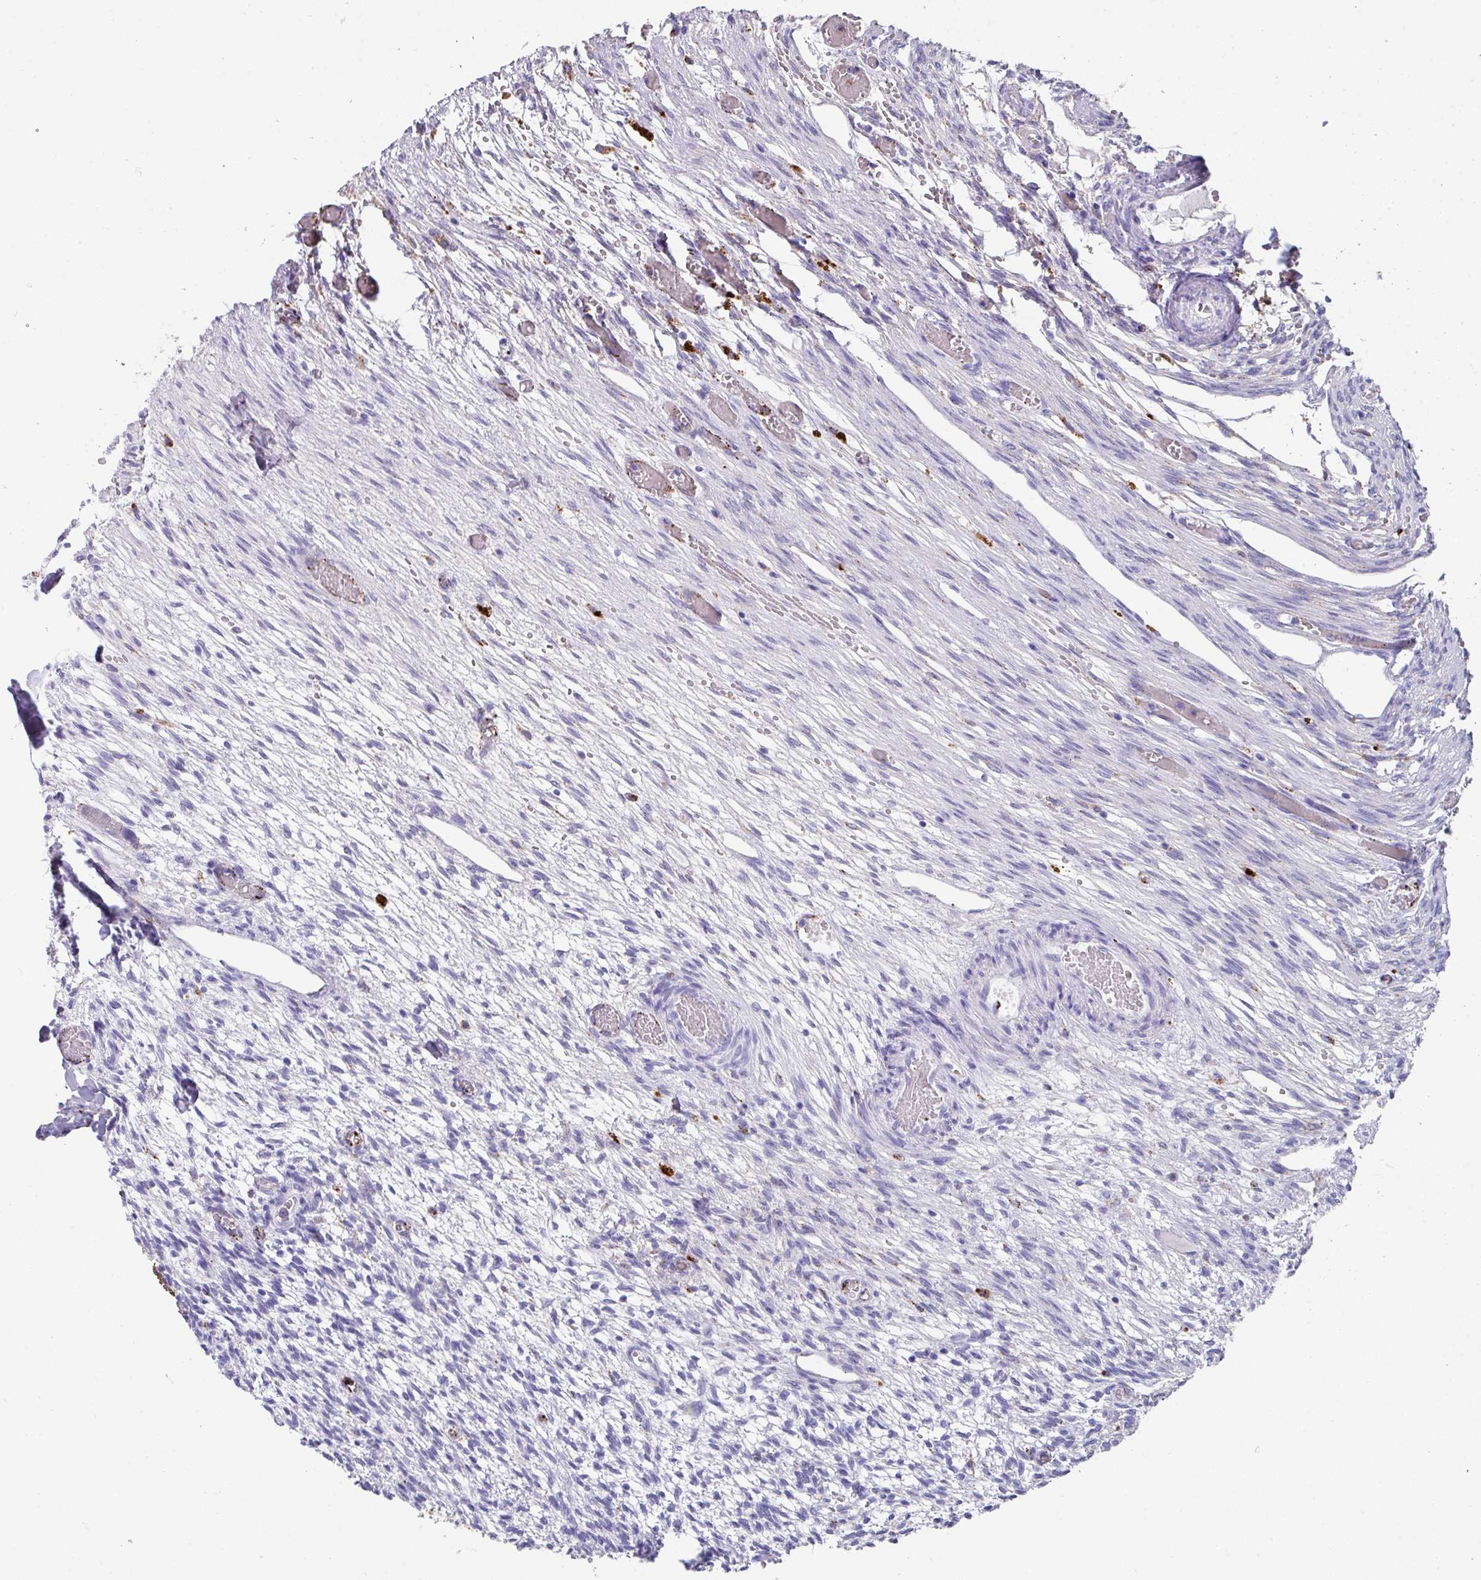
{"staining": {"intensity": "negative", "quantity": "none", "location": "none"}, "tissue": "ovary", "cell_type": "Follicle cells", "image_type": "normal", "snomed": [{"axis": "morphology", "description": "Normal tissue, NOS"}, {"axis": "topography", "description": "Ovary"}], "caption": "Ovary stained for a protein using immunohistochemistry (IHC) reveals no staining follicle cells.", "gene": "CPVL", "patient": {"sex": "female", "age": 67}}